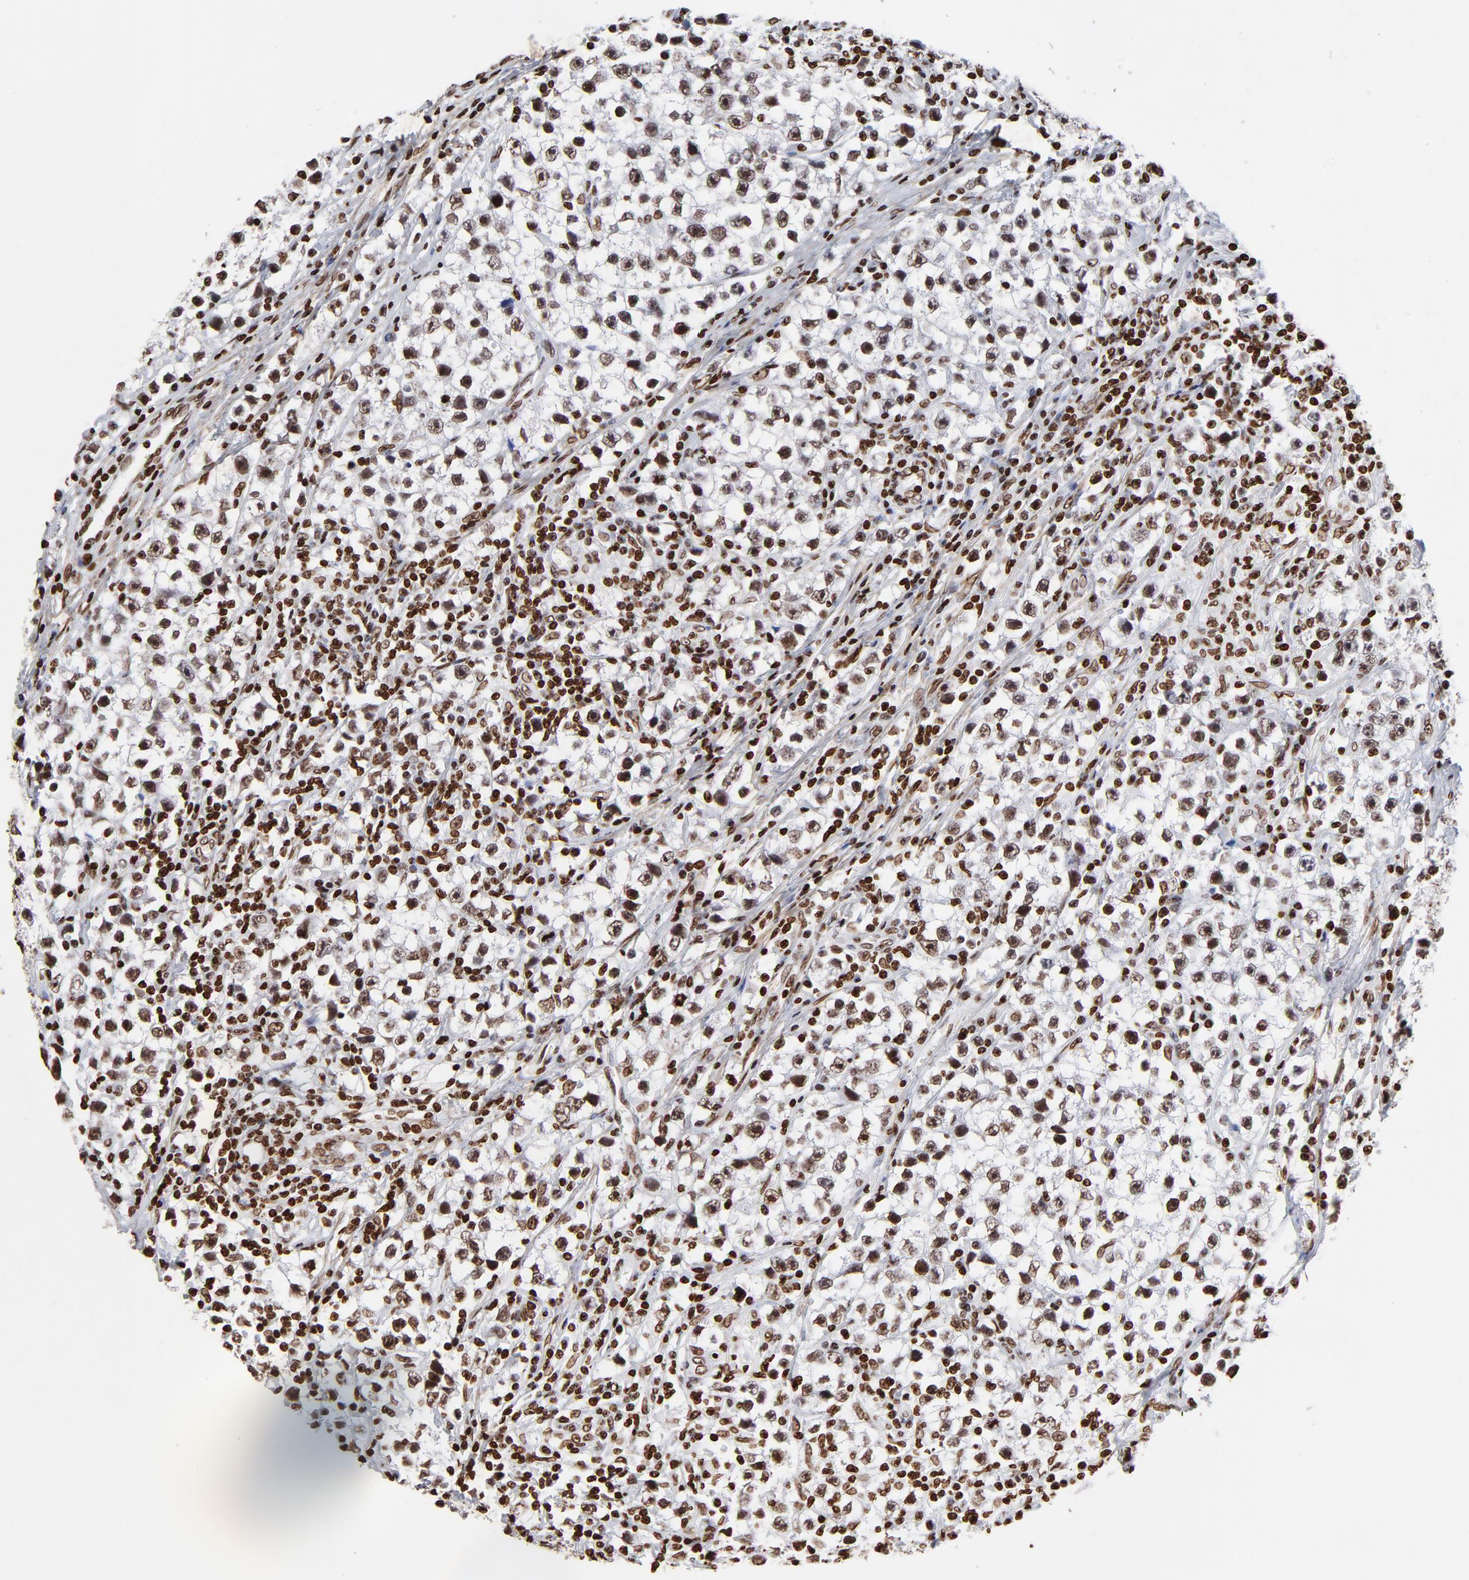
{"staining": {"intensity": "moderate", "quantity": ">75%", "location": "nuclear"}, "tissue": "testis cancer", "cell_type": "Tumor cells", "image_type": "cancer", "snomed": [{"axis": "morphology", "description": "Seminoma, NOS"}, {"axis": "topography", "description": "Testis"}], "caption": "Immunohistochemistry of testis cancer (seminoma) shows medium levels of moderate nuclear positivity in about >75% of tumor cells. (DAB (3,3'-diaminobenzidine) IHC with brightfield microscopy, high magnification).", "gene": "FBH1", "patient": {"sex": "male", "age": 35}}